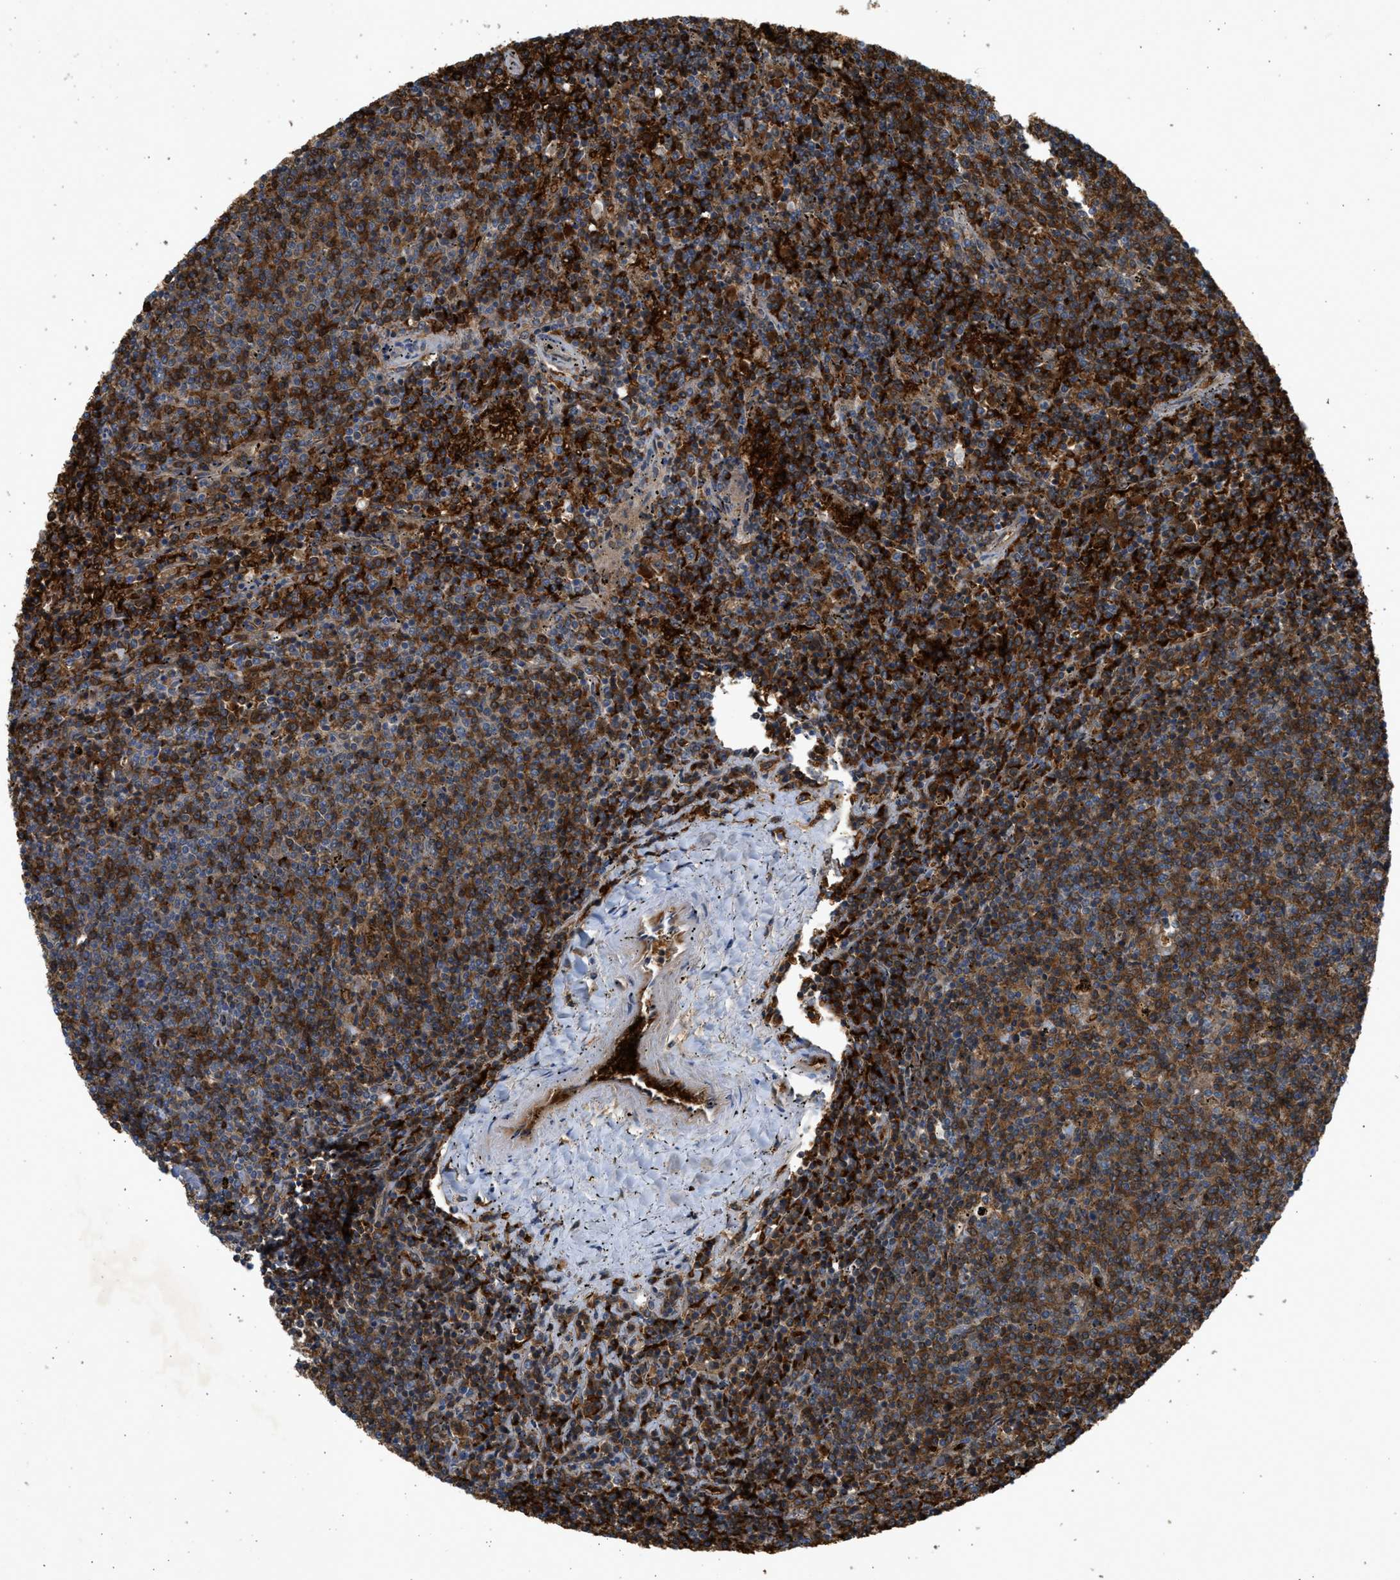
{"staining": {"intensity": "strong", "quantity": ">75%", "location": "cytoplasmic/membranous"}, "tissue": "lymphoma", "cell_type": "Tumor cells", "image_type": "cancer", "snomed": [{"axis": "morphology", "description": "Malignant lymphoma, non-Hodgkin's type, Low grade"}, {"axis": "topography", "description": "Spleen"}], "caption": "There is high levels of strong cytoplasmic/membranous positivity in tumor cells of low-grade malignant lymphoma, non-Hodgkin's type, as demonstrated by immunohistochemical staining (brown color).", "gene": "MAPK7", "patient": {"sex": "female", "age": 50}}